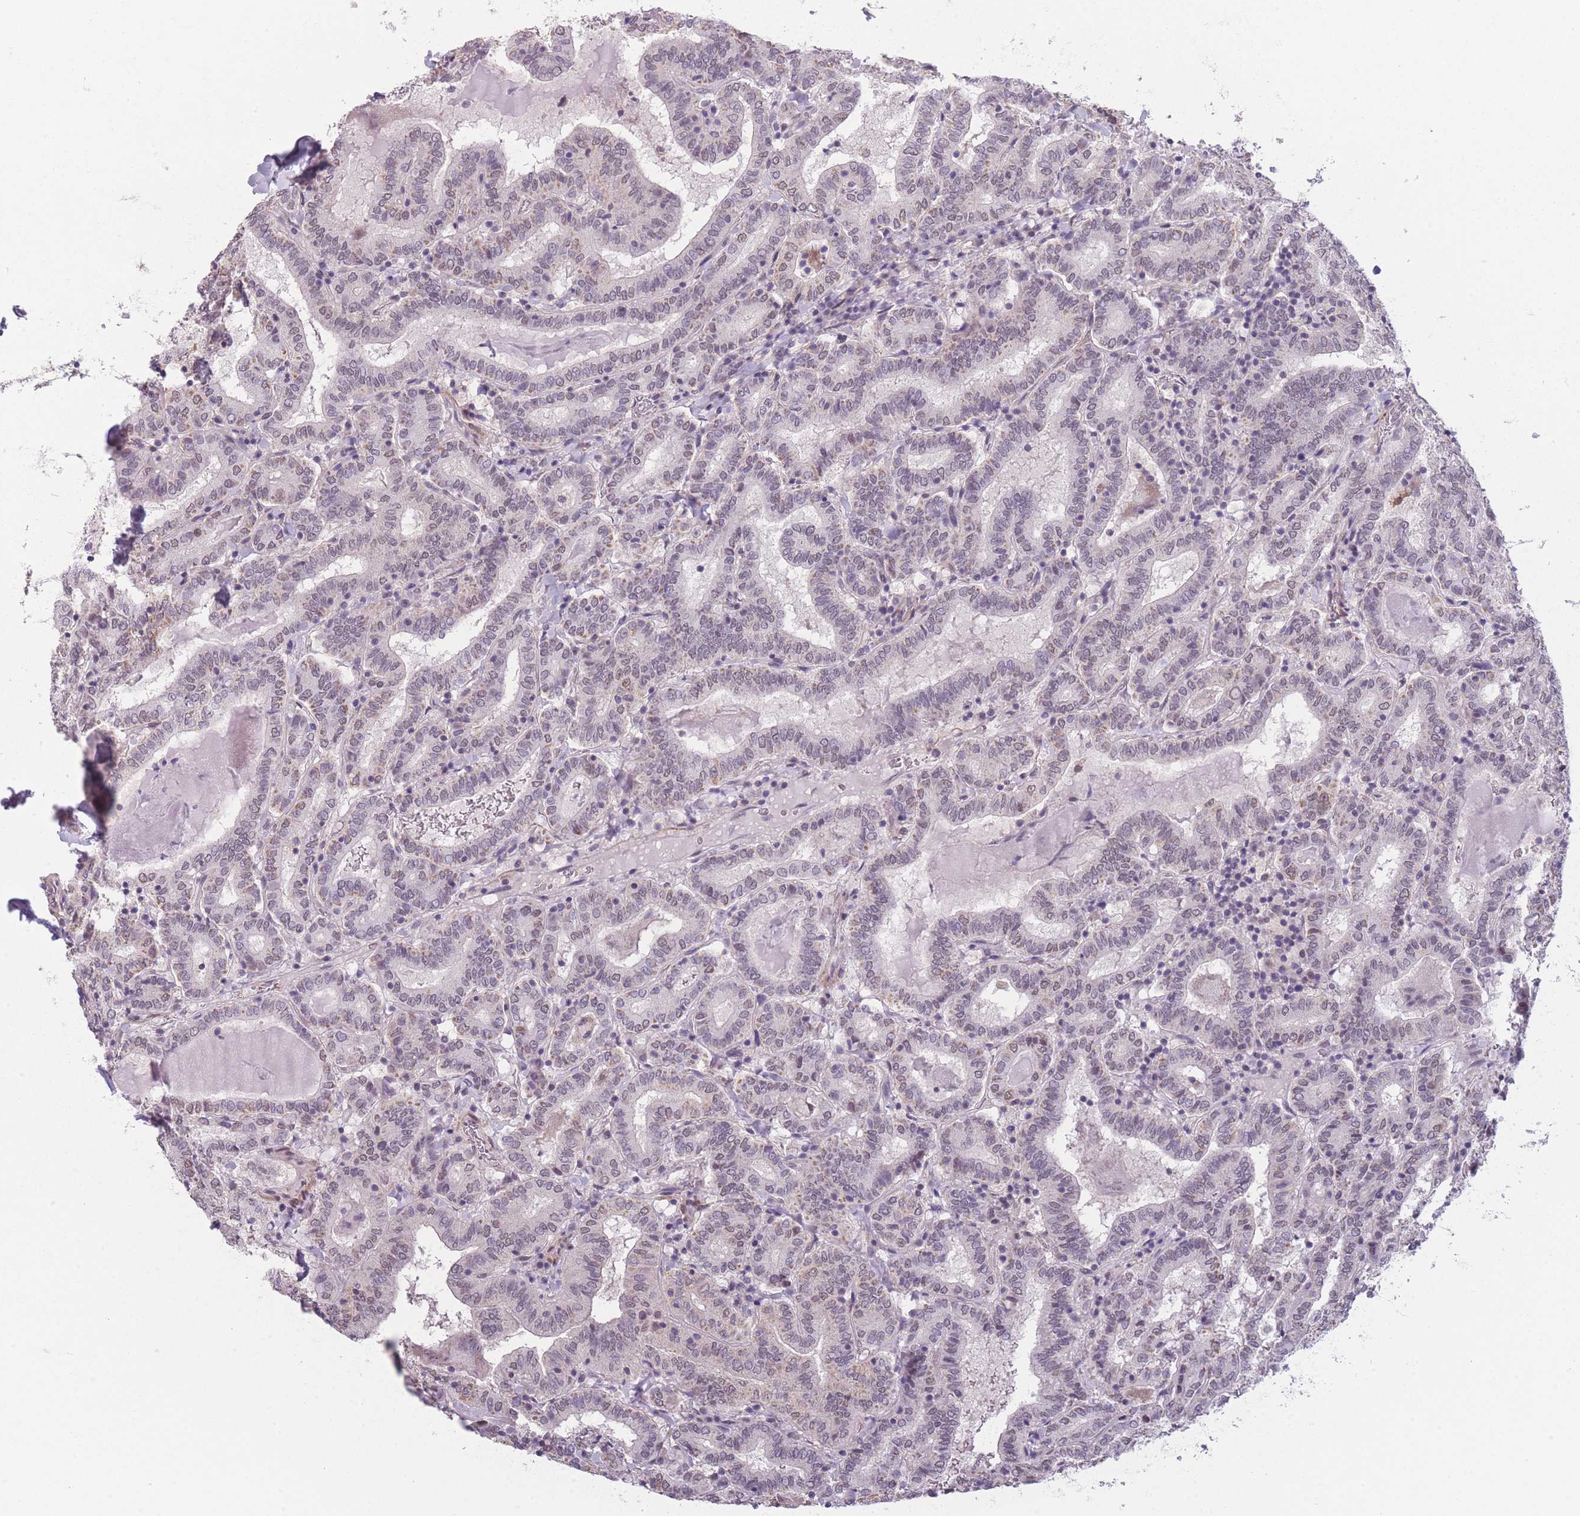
{"staining": {"intensity": "negative", "quantity": "none", "location": "none"}, "tissue": "thyroid cancer", "cell_type": "Tumor cells", "image_type": "cancer", "snomed": [{"axis": "morphology", "description": "Papillary adenocarcinoma, NOS"}, {"axis": "topography", "description": "Thyroid gland"}], "caption": "Tumor cells show no significant positivity in thyroid papillary adenocarcinoma.", "gene": "SIN3B", "patient": {"sex": "female", "age": 72}}